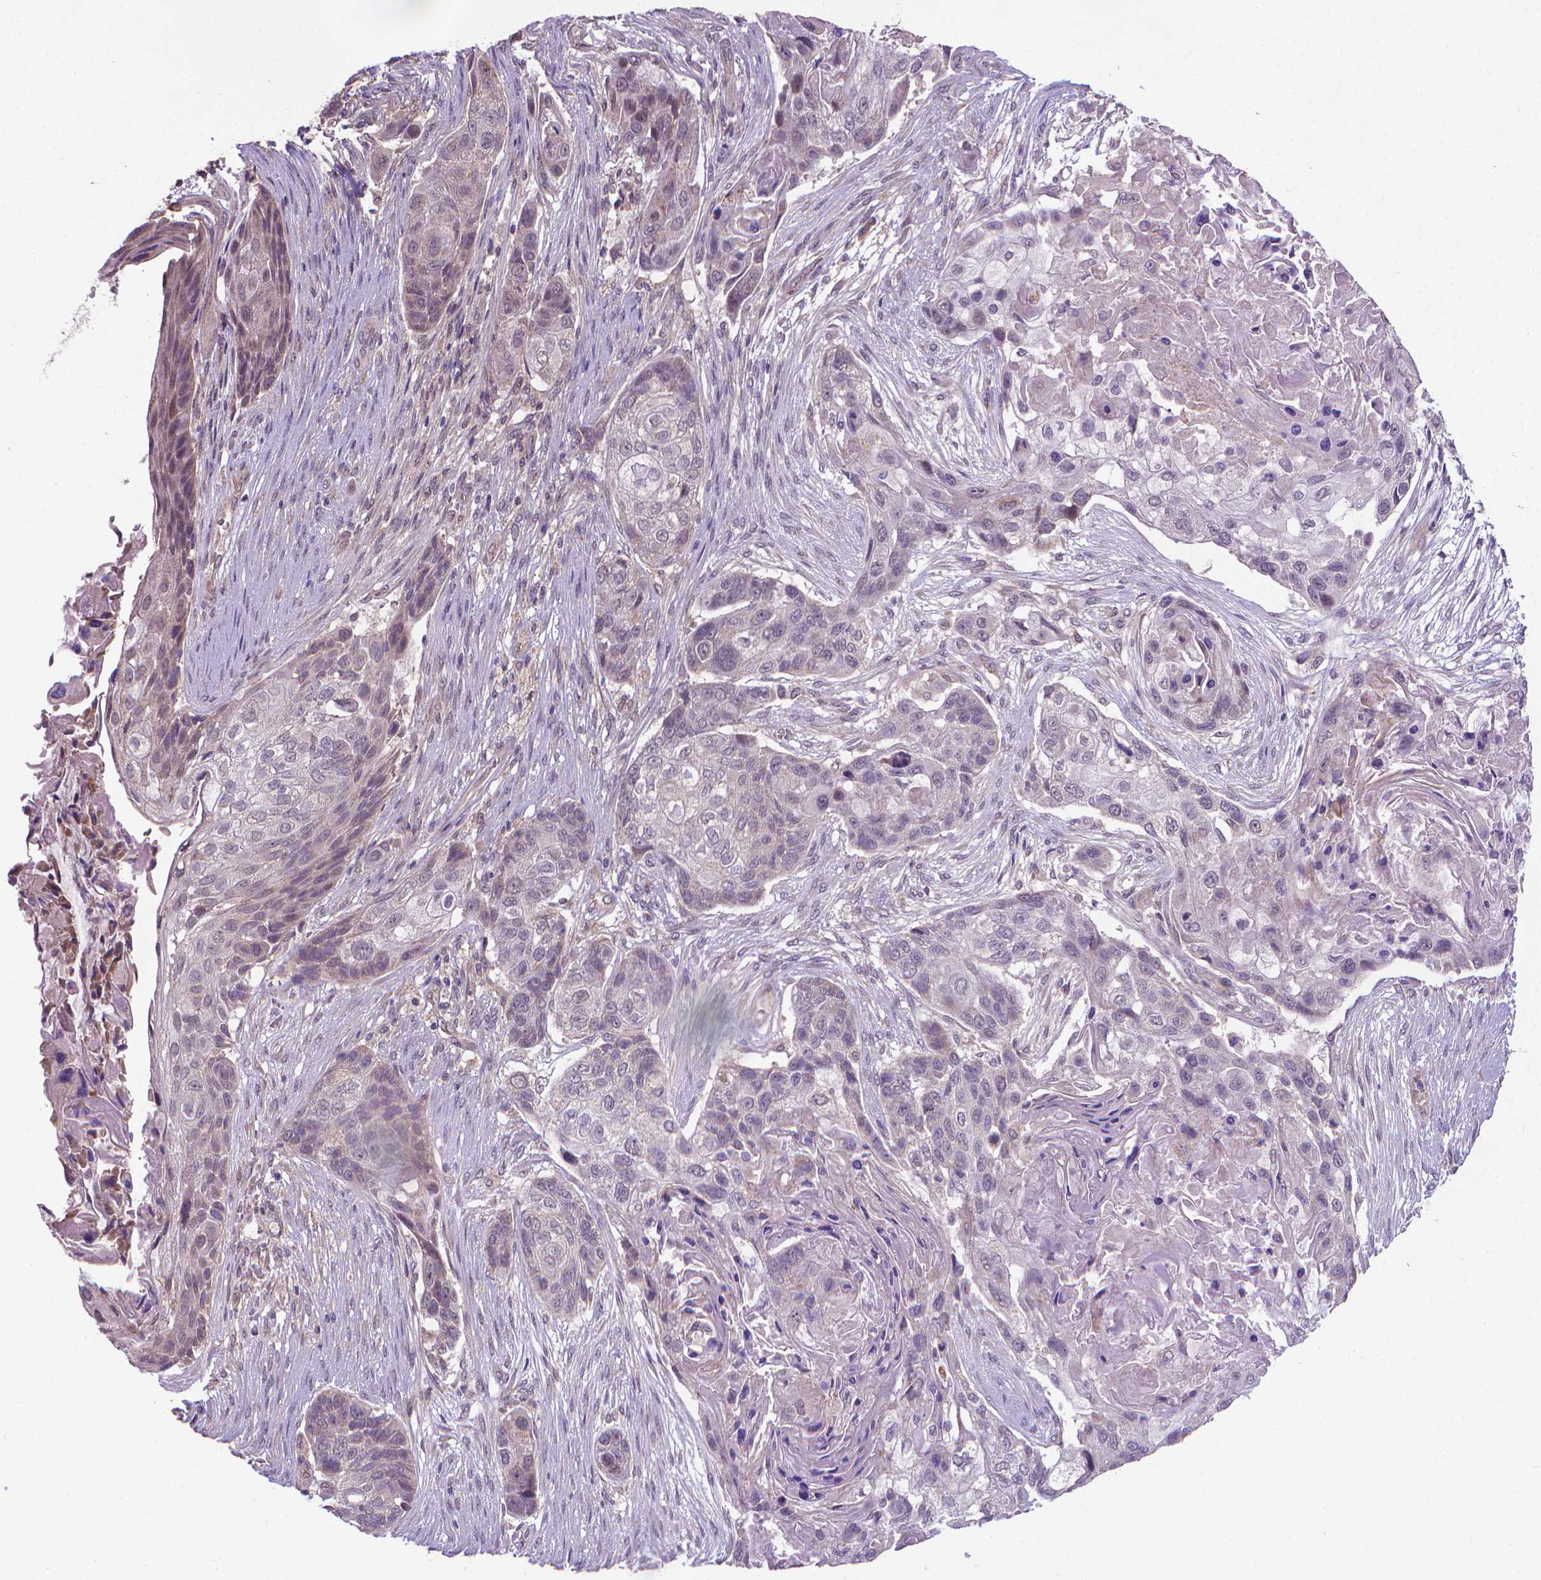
{"staining": {"intensity": "negative", "quantity": "none", "location": "none"}, "tissue": "lung cancer", "cell_type": "Tumor cells", "image_type": "cancer", "snomed": [{"axis": "morphology", "description": "Squamous cell carcinoma, NOS"}, {"axis": "topography", "description": "Lung"}], "caption": "A photomicrograph of lung cancer (squamous cell carcinoma) stained for a protein reveals no brown staining in tumor cells.", "gene": "GPR63", "patient": {"sex": "male", "age": 69}}